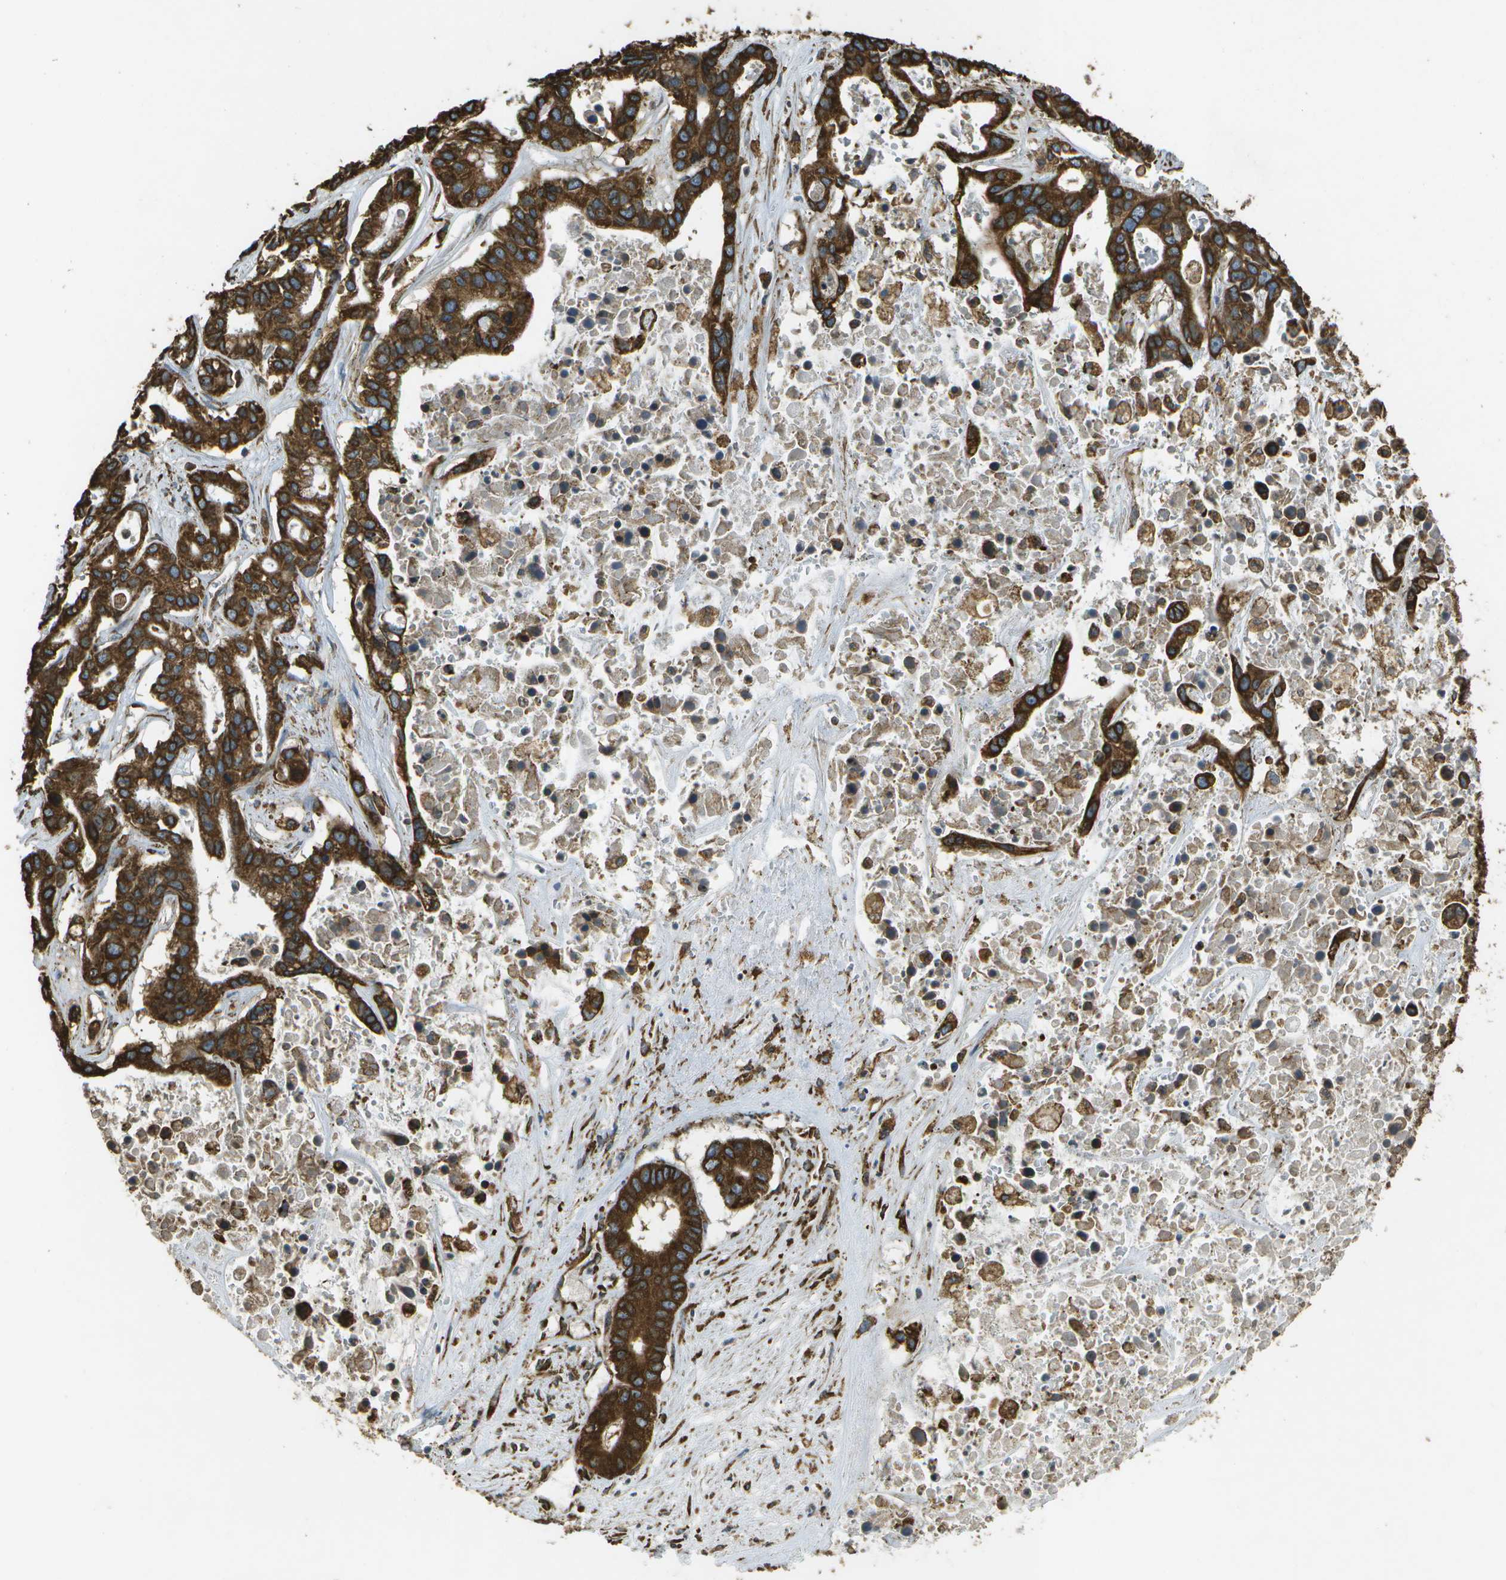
{"staining": {"intensity": "strong", "quantity": ">75%", "location": "cytoplasmic/membranous"}, "tissue": "liver cancer", "cell_type": "Tumor cells", "image_type": "cancer", "snomed": [{"axis": "morphology", "description": "Cholangiocarcinoma"}, {"axis": "topography", "description": "Liver"}], "caption": "This is a micrograph of IHC staining of liver cholangiocarcinoma, which shows strong expression in the cytoplasmic/membranous of tumor cells.", "gene": "PDIA4", "patient": {"sex": "female", "age": 65}}